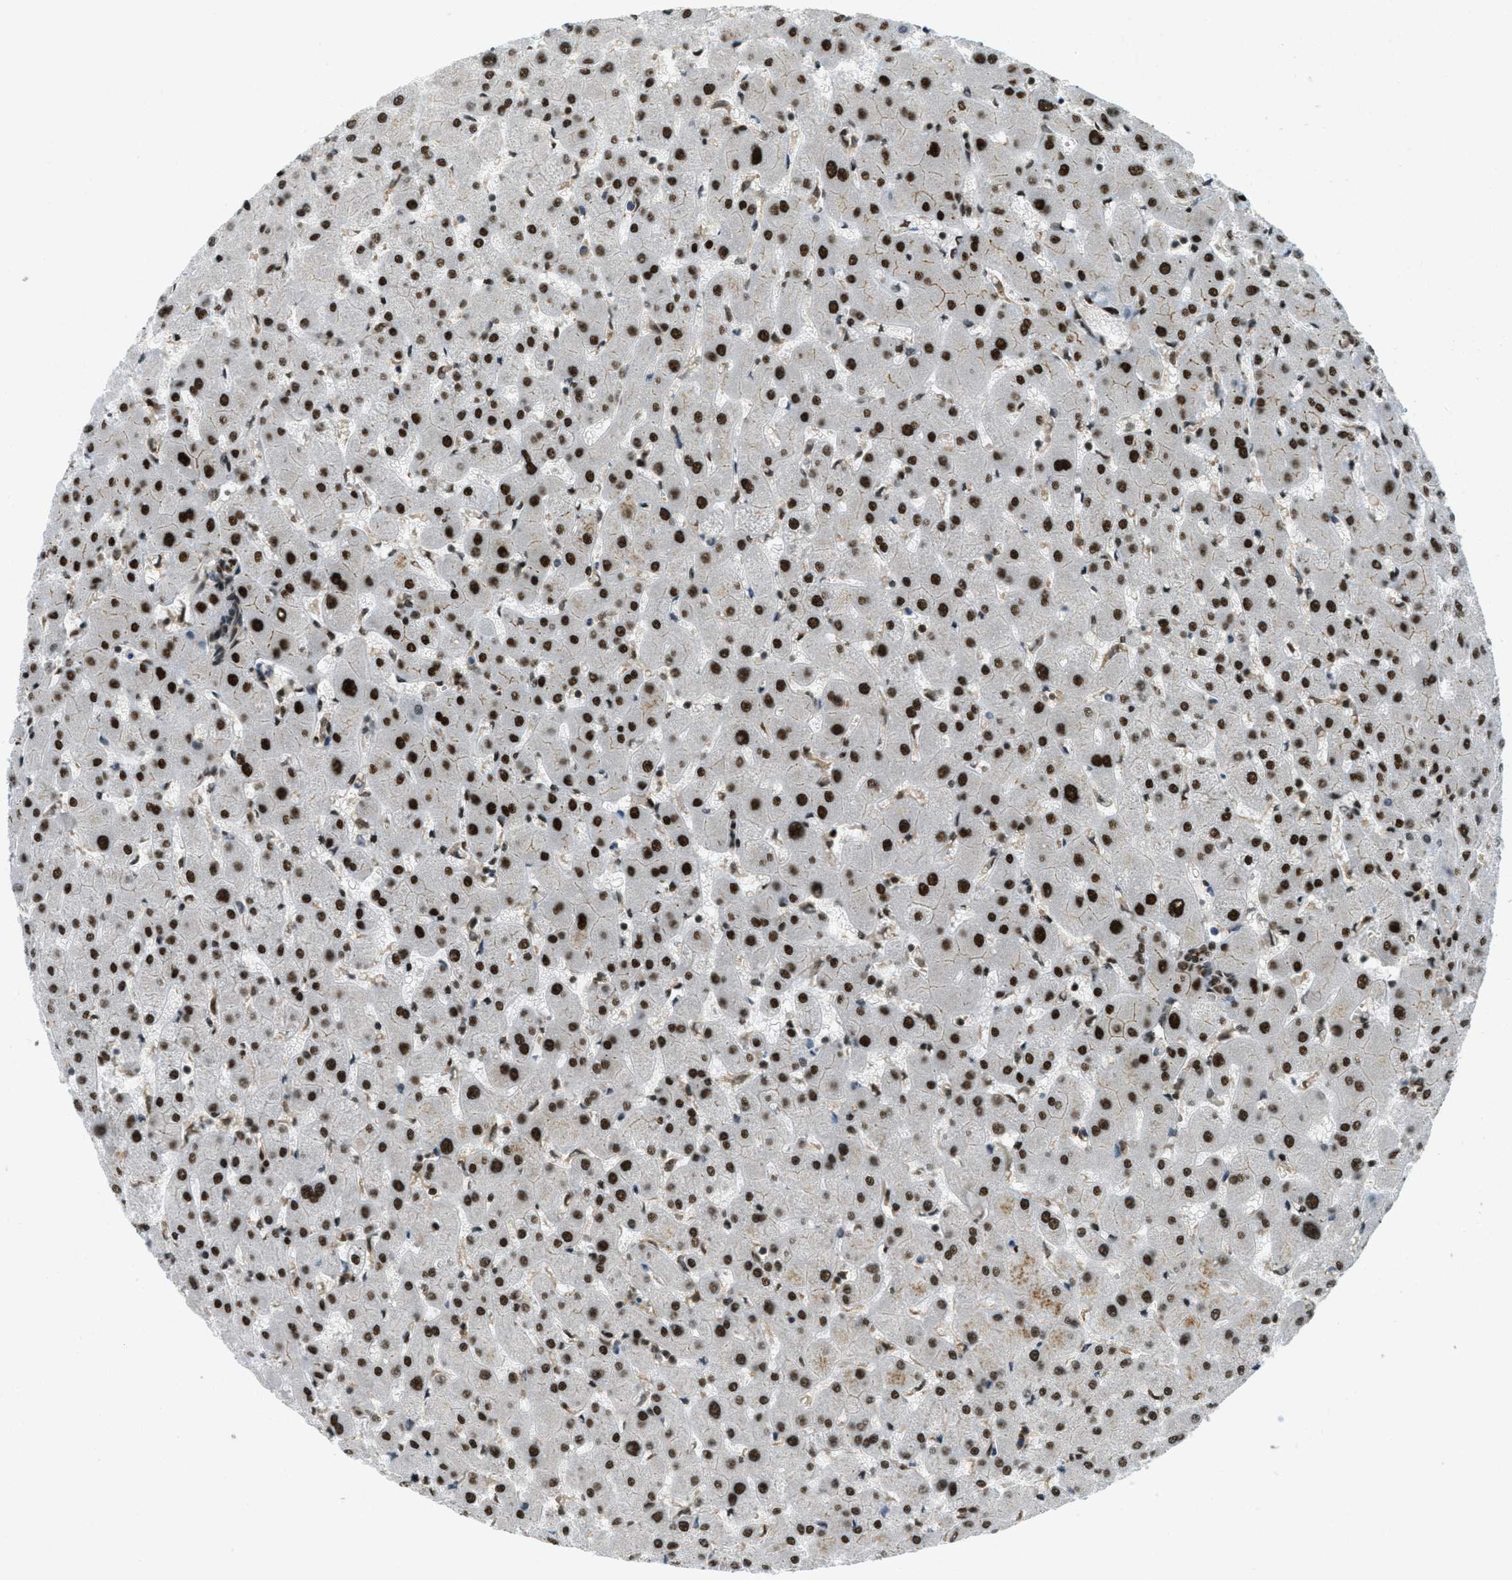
{"staining": {"intensity": "strong", "quantity": ">75%", "location": "nuclear"}, "tissue": "liver", "cell_type": "Cholangiocytes", "image_type": "normal", "snomed": [{"axis": "morphology", "description": "Normal tissue, NOS"}, {"axis": "topography", "description": "Liver"}], "caption": "A high-resolution image shows immunohistochemistry staining of benign liver, which shows strong nuclear positivity in about >75% of cholangiocytes. (DAB (3,3'-diaminobenzidine) IHC with brightfield microscopy, high magnification).", "gene": "ZFR", "patient": {"sex": "female", "age": 63}}